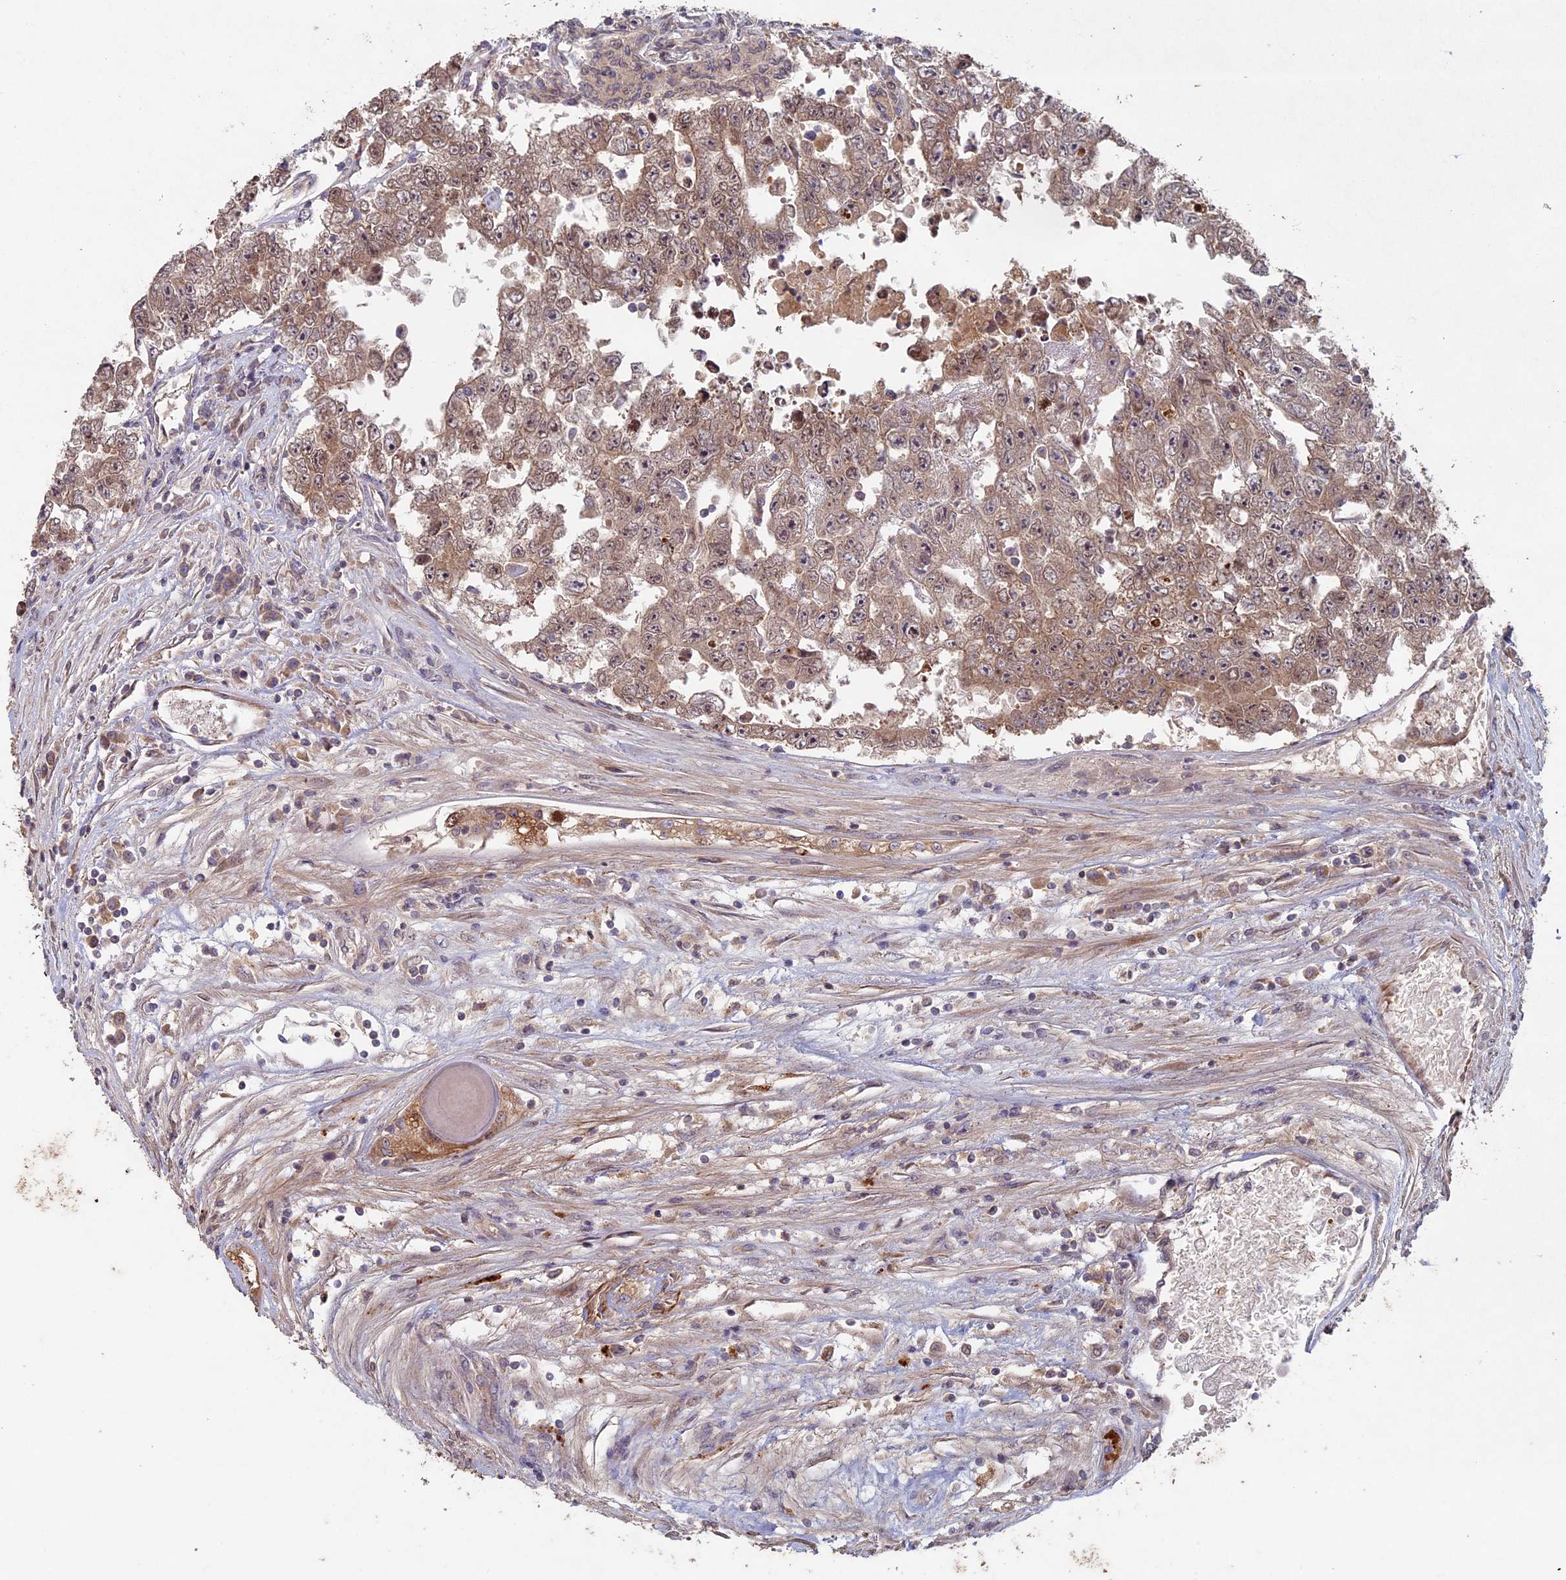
{"staining": {"intensity": "weak", "quantity": ">75%", "location": "cytoplasmic/membranous"}, "tissue": "testis cancer", "cell_type": "Tumor cells", "image_type": "cancer", "snomed": [{"axis": "morphology", "description": "Carcinoma, Embryonal, NOS"}, {"axis": "topography", "description": "Testis"}], "caption": "Human testis cancer (embryonal carcinoma) stained for a protein (brown) reveals weak cytoplasmic/membranous positive positivity in about >75% of tumor cells.", "gene": "RCCD1", "patient": {"sex": "male", "age": 25}}